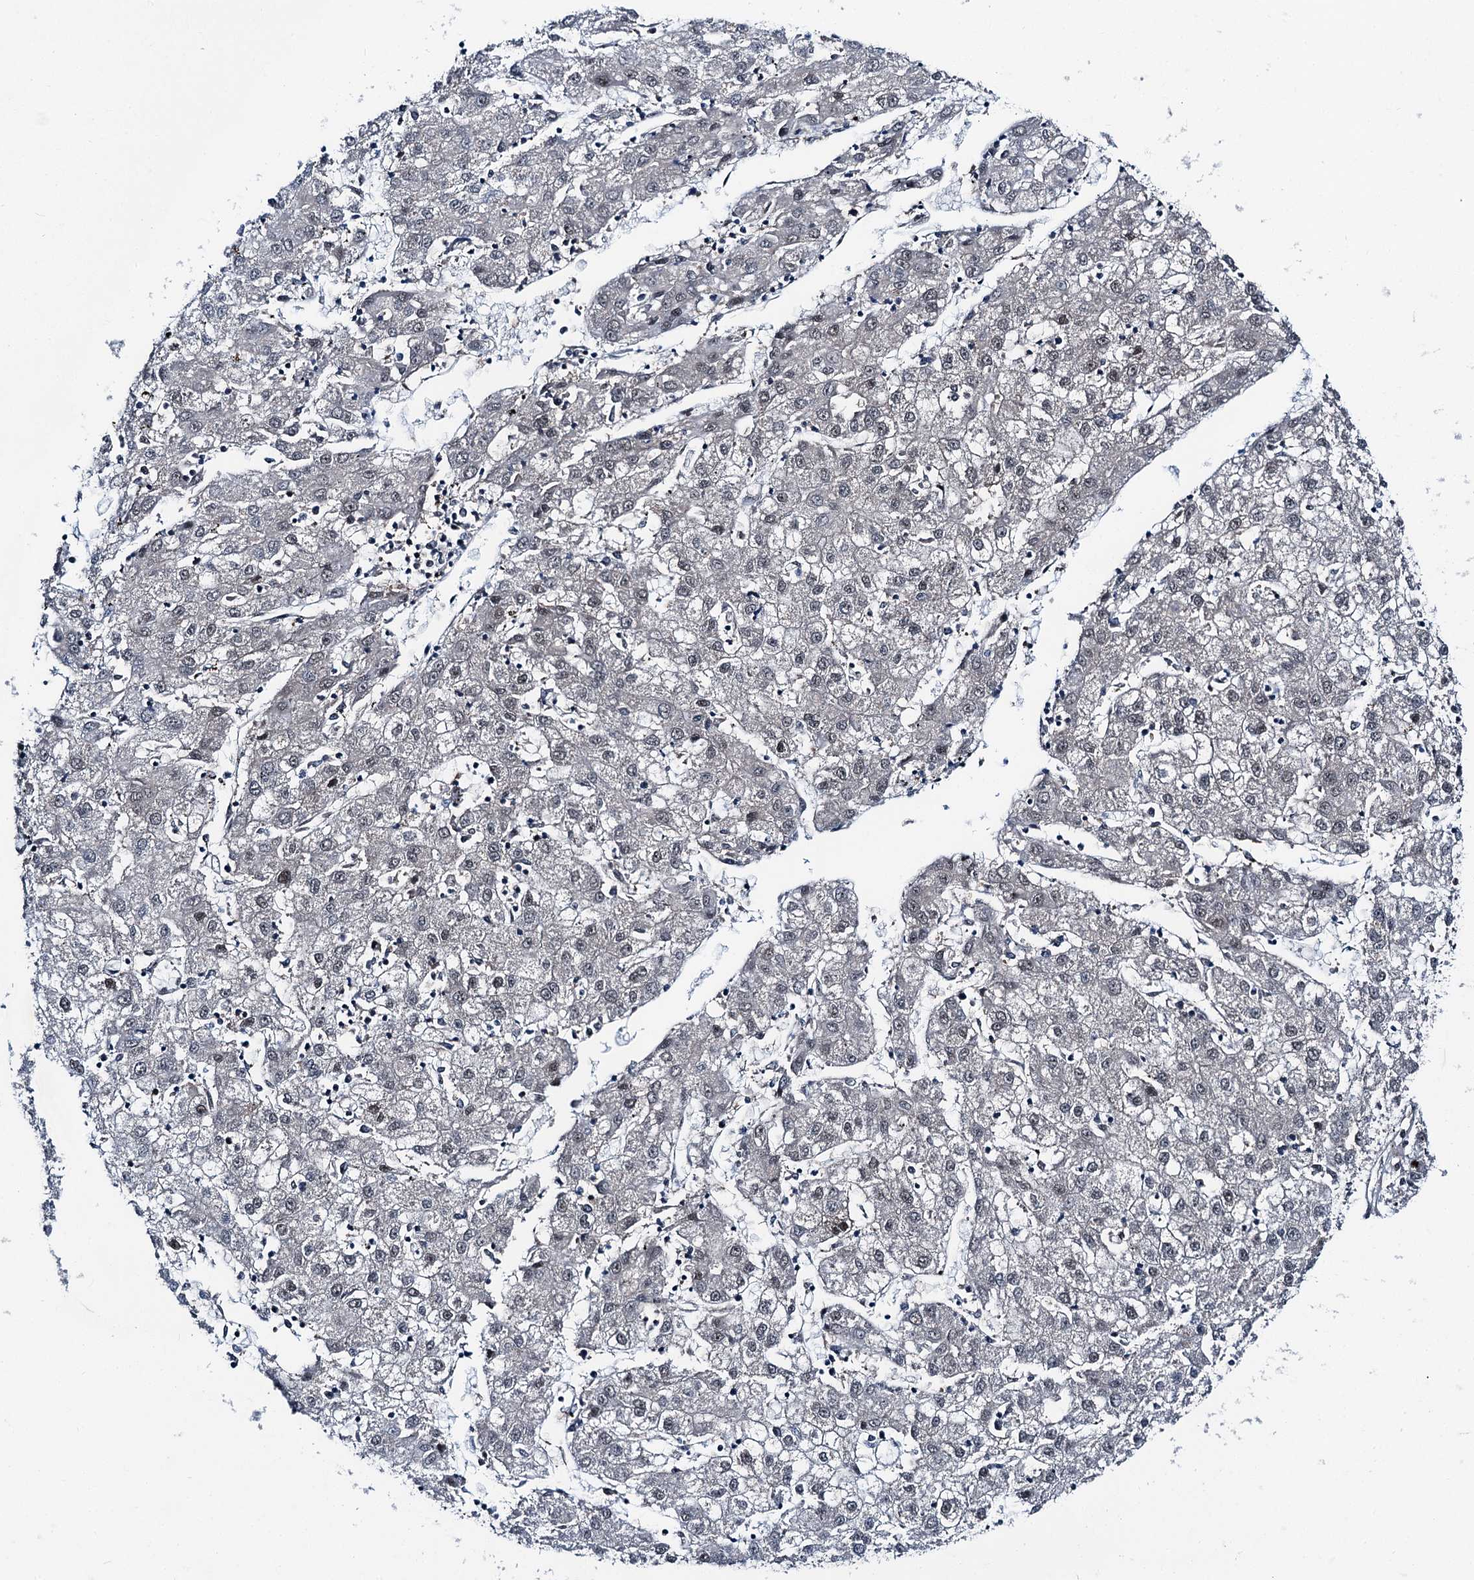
{"staining": {"intensity": "weak", "quantity": "<25%", "location": "nuclear"}, "tissue": "liver cancer", "cell_type": "Tumor cells", "image_type": "cancer", "snomed": [{"axis": "morphology", "description": "Carcinoma, Hepatocellular, NOS"}, {"axis": "topography", "description": "Liver"}], "caption": "Immunohistochemical staining of liver cancer reveals no significant positivity in tumor cells.", "gene": "PSMD13", "patient": {"sex": "male", "age": 72}}